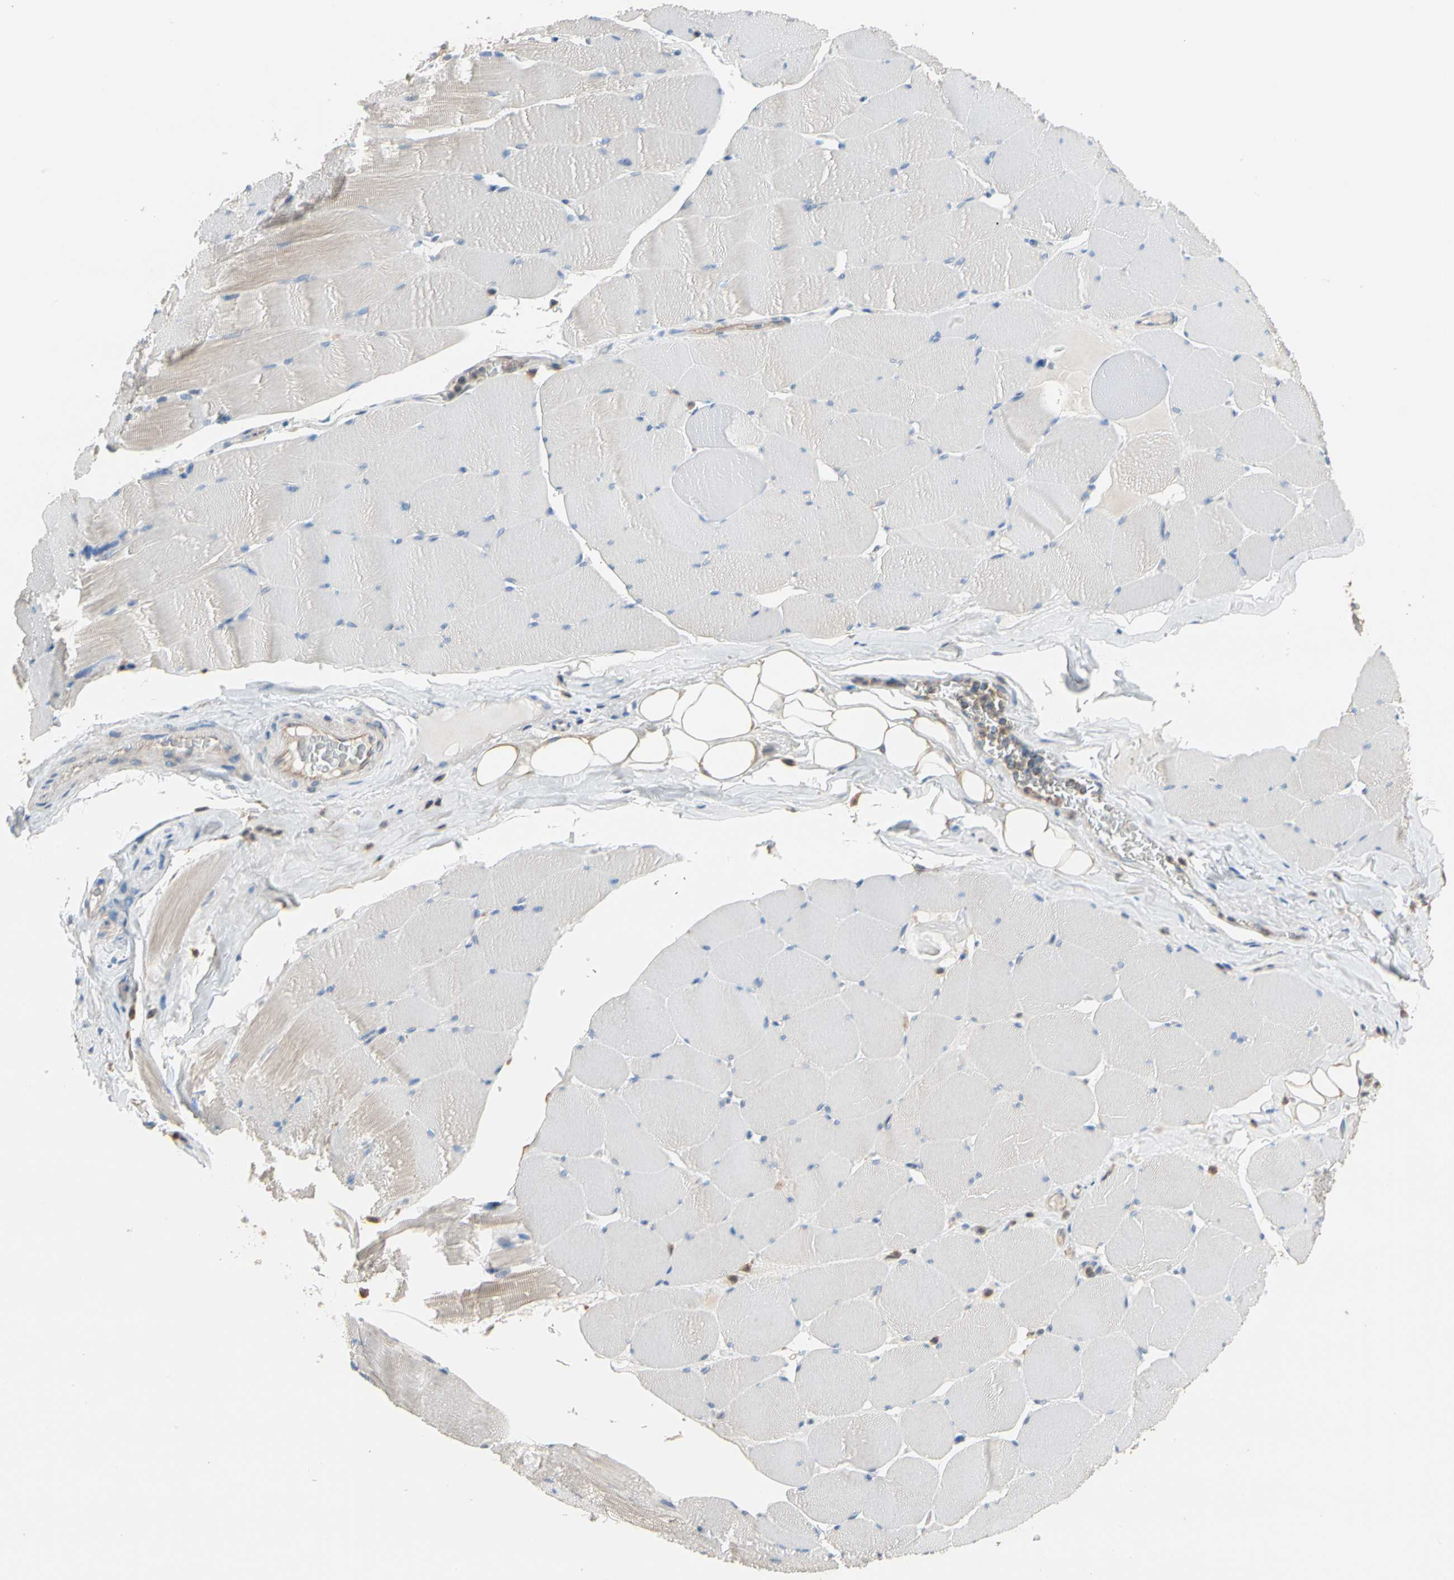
{"staining": {"intensity": "negative", "quantity": "none", "location": "none"}, "tissue": "skeletal muscle", "cell_type": "Myocytes", "image_type": "normal", "snomed": [{"axis": "morphology", "description": "Normal tissue, NOS"}, {"axis": "topography", "description": "Skeletal muscle"}], "caption": "The photomicrograph exhibits no significant staining in myocytes of skeletal muscle. (Stains: DAB immunohistochemistry with hematoxylin counter stain, Microscopy: brightfield microscopy at high magnification).", "gene": "BBOX1", "patient": {"sex": "male", "age": 62}}